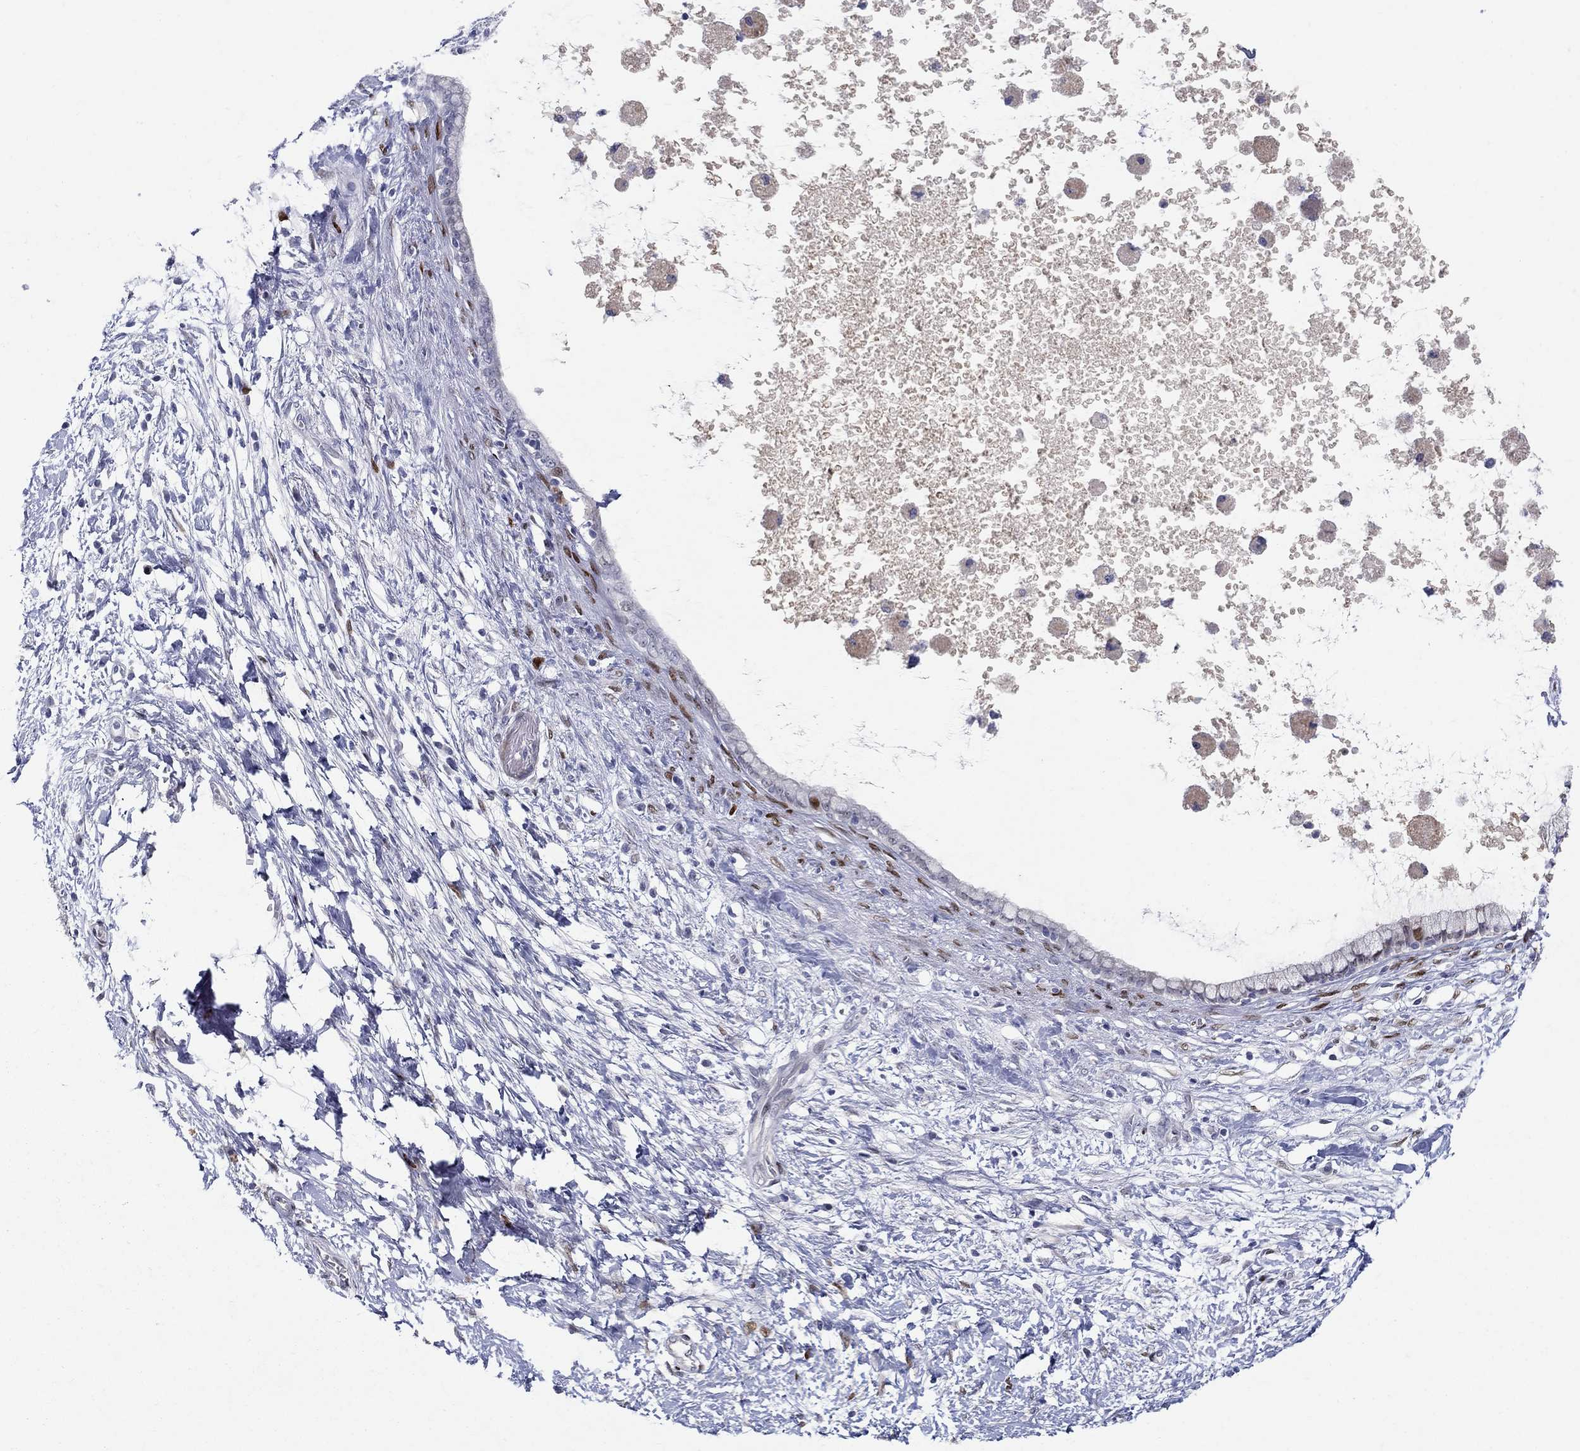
{"staining": {"intensity": "negative", "quantity": "none", "location": "none"}, "tissue": "pancreatic cancer", "cell_type": "Tumor cells", "image_type": "cancer", "snomed": [{"axis": "morphology", "description": "Adenocarcinoma, NOS"}, {"axis": "topography", "description": "Pancreas"}], "caption": "Immunohistochemical staining of pancreatic cancer (adenocarcinoma) shows no significant staining in tumor cells.", "gene": "RAPGEF5", "patient": {"sex": "female", "age": 72}}